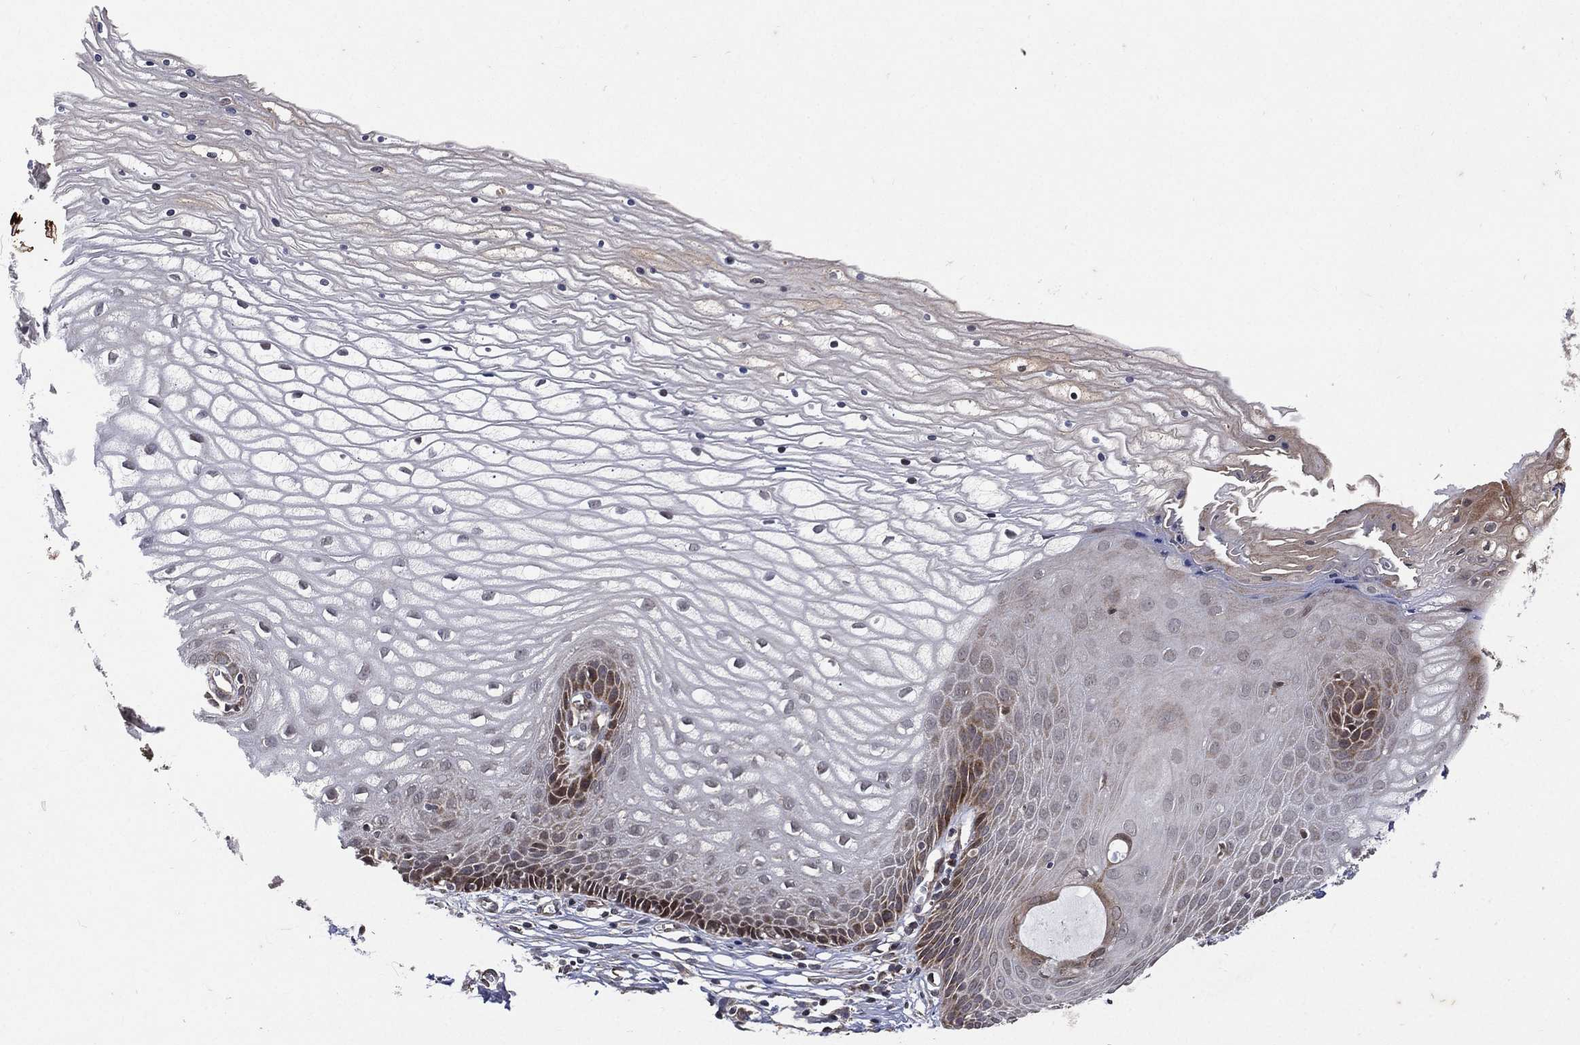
{"staining": {"intensity": "negative", "quantity": "none", "location": "none"}, "tissue": "cervix", "cell_type": "Glandular cells", "image_type": "normal", "snomed": [{"axis": "morphology", "description": "Normal tissue, NOS"}, {"axis": "topography", "description": "Cervix"}], "caption": "The photomicrograph demonstrates no staining of glandular cells in unremarkable cervix. Brightfield microscopy of immunohistochemistry (IHC) stained with DAB (3,3'-diaminobenzidine) (brown) and hematoxylin (blue), captured at high magnification.", "gene": "RAB11FIP4", "patient": {"sex": "female", "age": 35}}